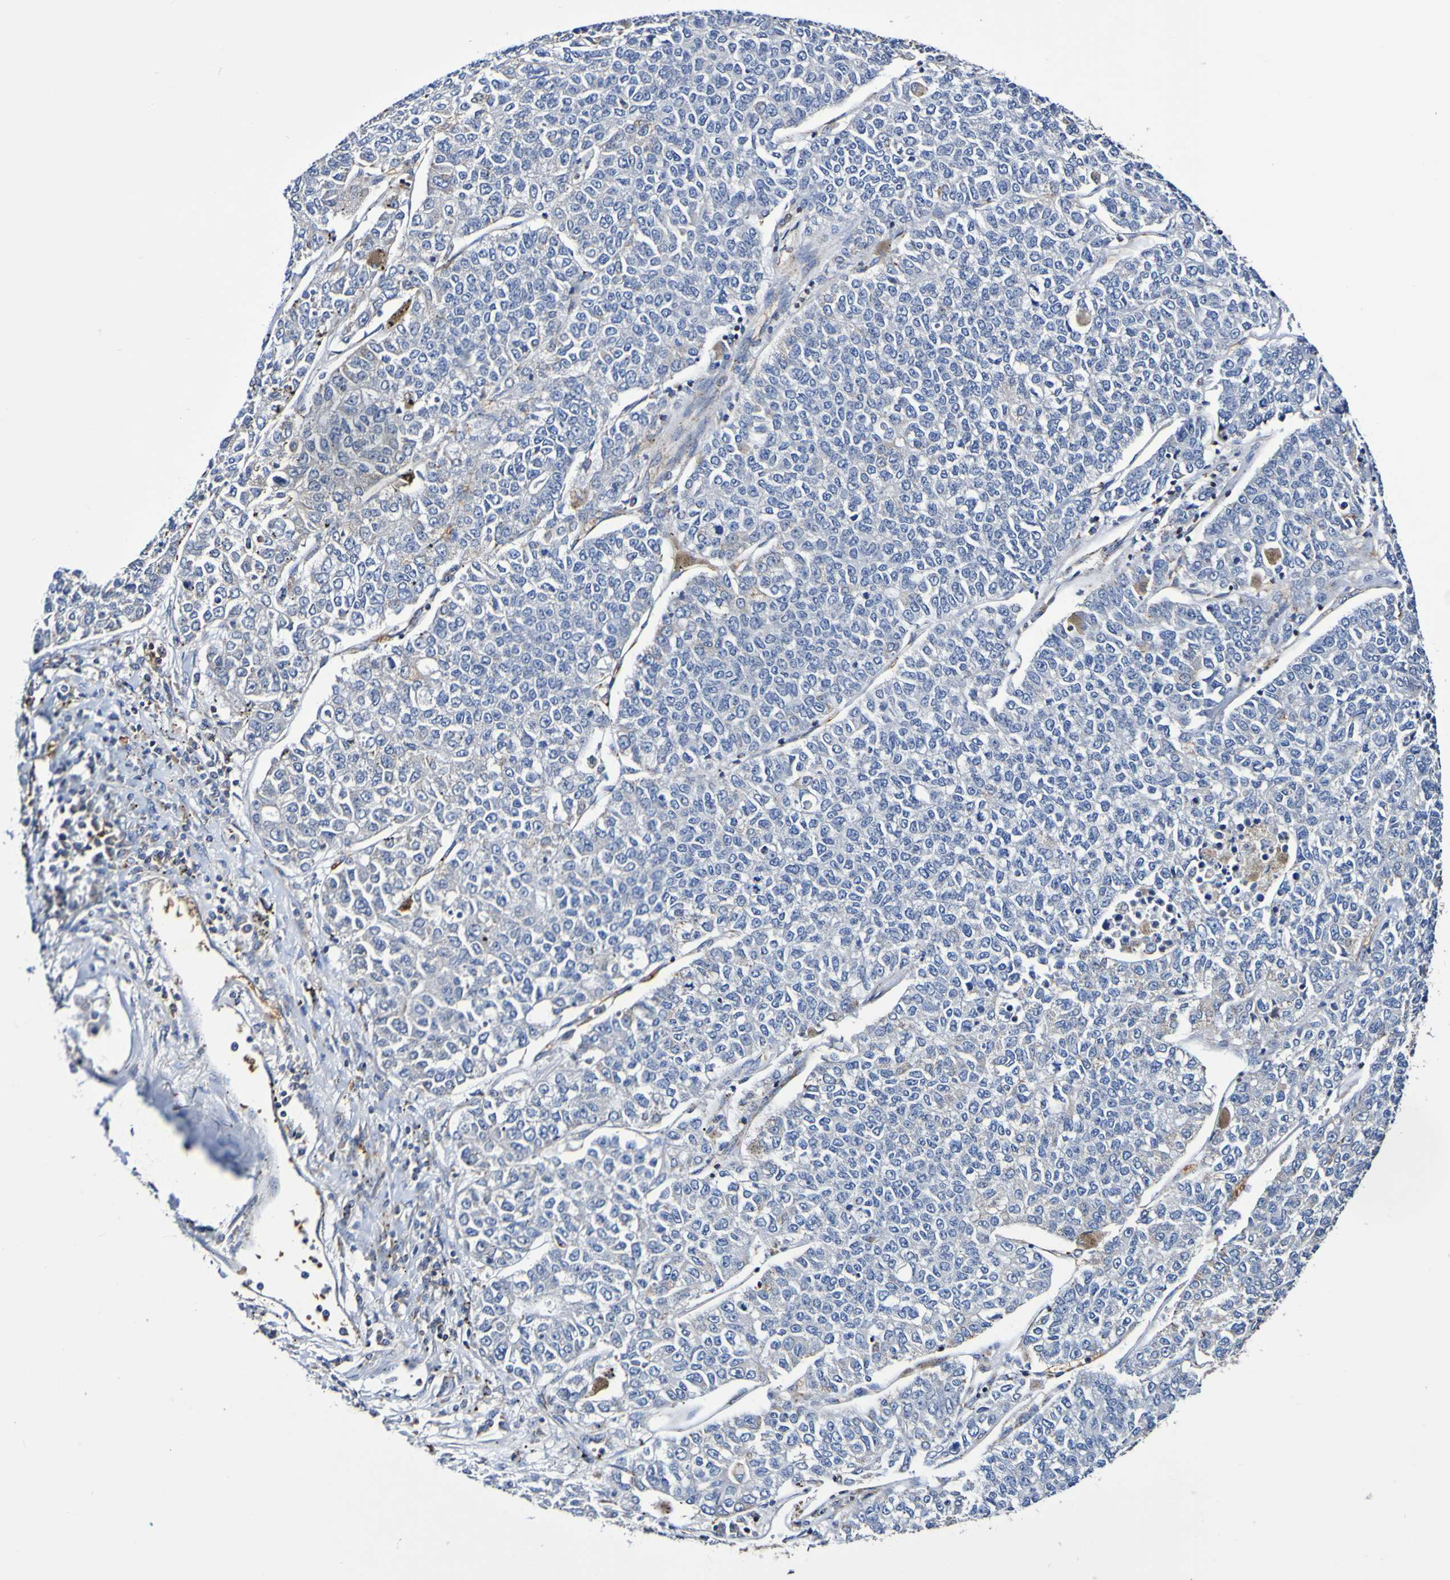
{"staining": {"intensity": "negative", "quantity": "none", "location": "none"}, "tissue": "lung cancer", "cell_type": "Tumor cells", "image_type": "cancer", "snomed": [{"axis": "morphology", "description": "Adenocarcinoma, NOS"}, {"axis": "topography", "description": "Lung"}], "caption": "There is no significant expression in tumor cells of lung cancer (adenocarcinoma). The staining is performed using DAB (3,3'-diaminobenzidine) brown chromogen with nuclei counter-stained in using hematoxylin.", "gene": "WNT4", "patient": {"sex": "male", "age": 49}}